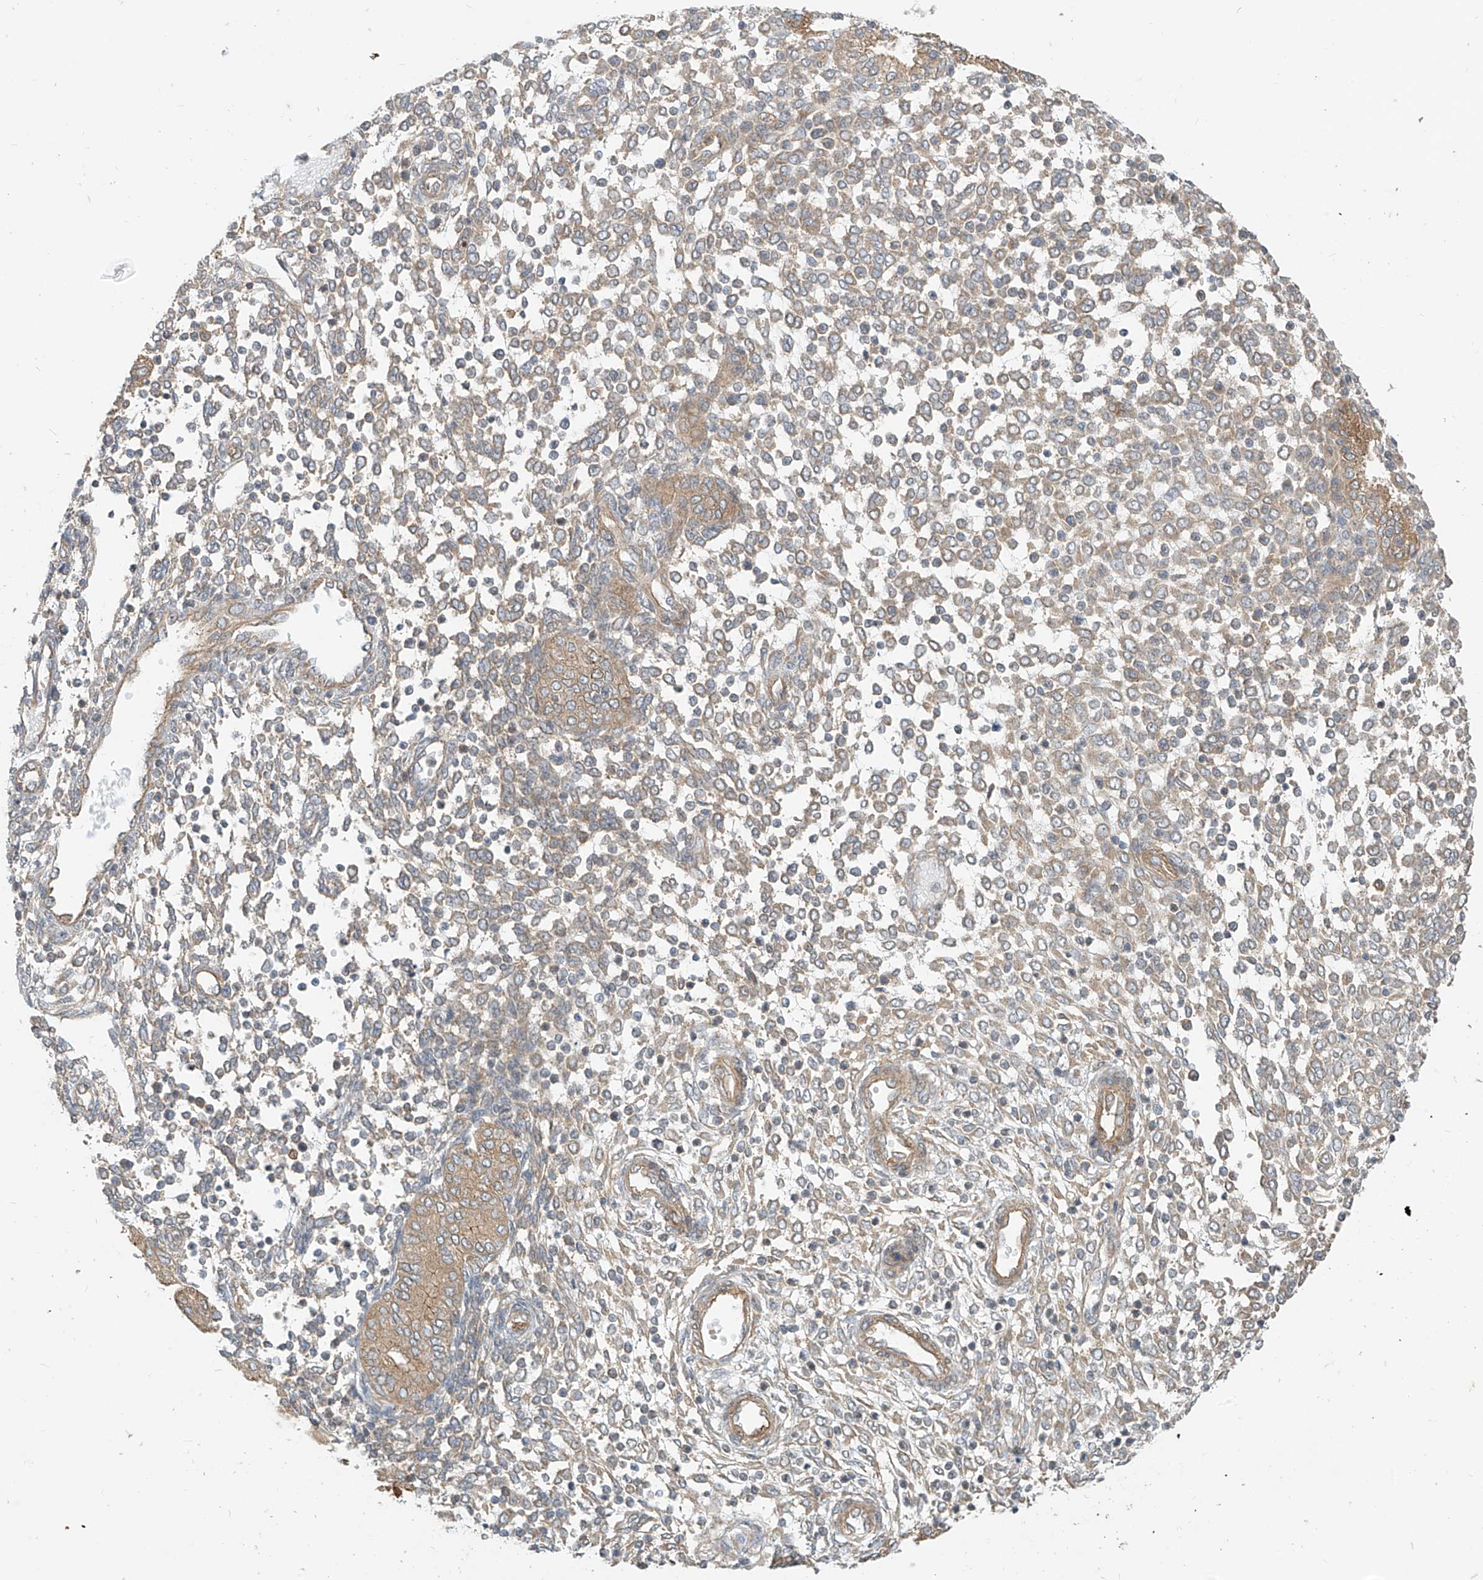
{"staining": {"intensity": "weak", "quantity": "<25%", "location": "cytoplasmic/membranous"}, "tissue": "endometrium", "cell_type": "Cells in endometrial stroma", "image_type": "normal", "snomed": [{"axis": "morphology", "description": "Normal tissue, NOS"}, {"axis": "topography", "description": "Endometrium"}], "caption": "IHC image of benign endometrium stained for a protein (brown), which demonstrates no staining in cells in endometrial stroma. Nuclei are stained in blue.", "gene": "MTUS2", "patient": {"sex": "female", "age": 53}}